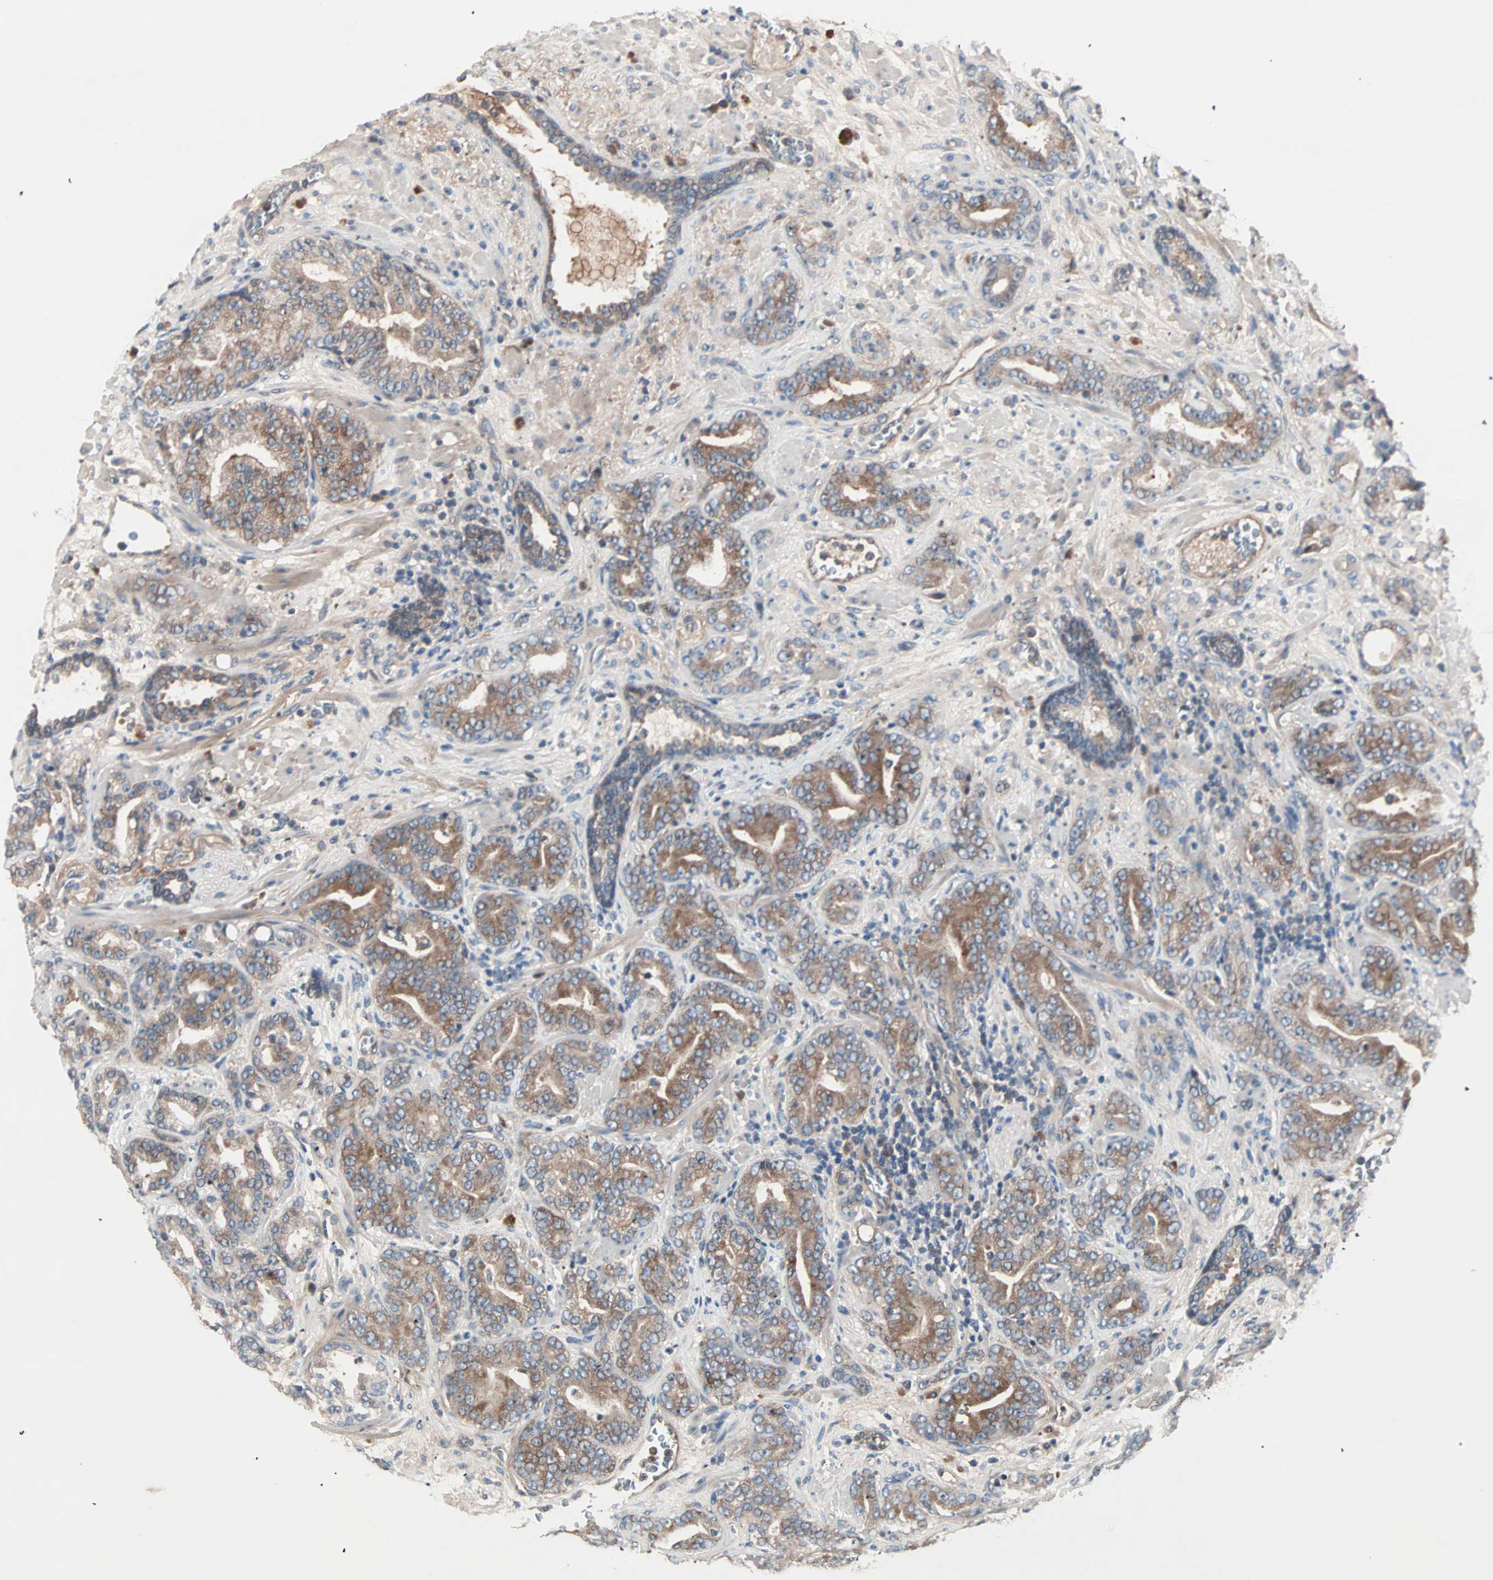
{"staining": {"intensity": "moderate", "quantity": ">75%", "location": "cytoplasmic/membranous"}, "tissue": "prostate cancer", "cell_type": "Tumor cells", "image_type": "cancer", "snomed": [{"axis": "morphology", "description": "Adenocarcinoma, Low grade"}, {"axis": "topography", "description": "Prostate"}], "caption": "Tumor cells show medium levels of moderate cytoplasmic/membranous positivity in approximately >75% of cells in human adenocarcinoma (low-grade) (prostate).", "gene": "CAD", "patient": {"sex": "male", "age": 63}}